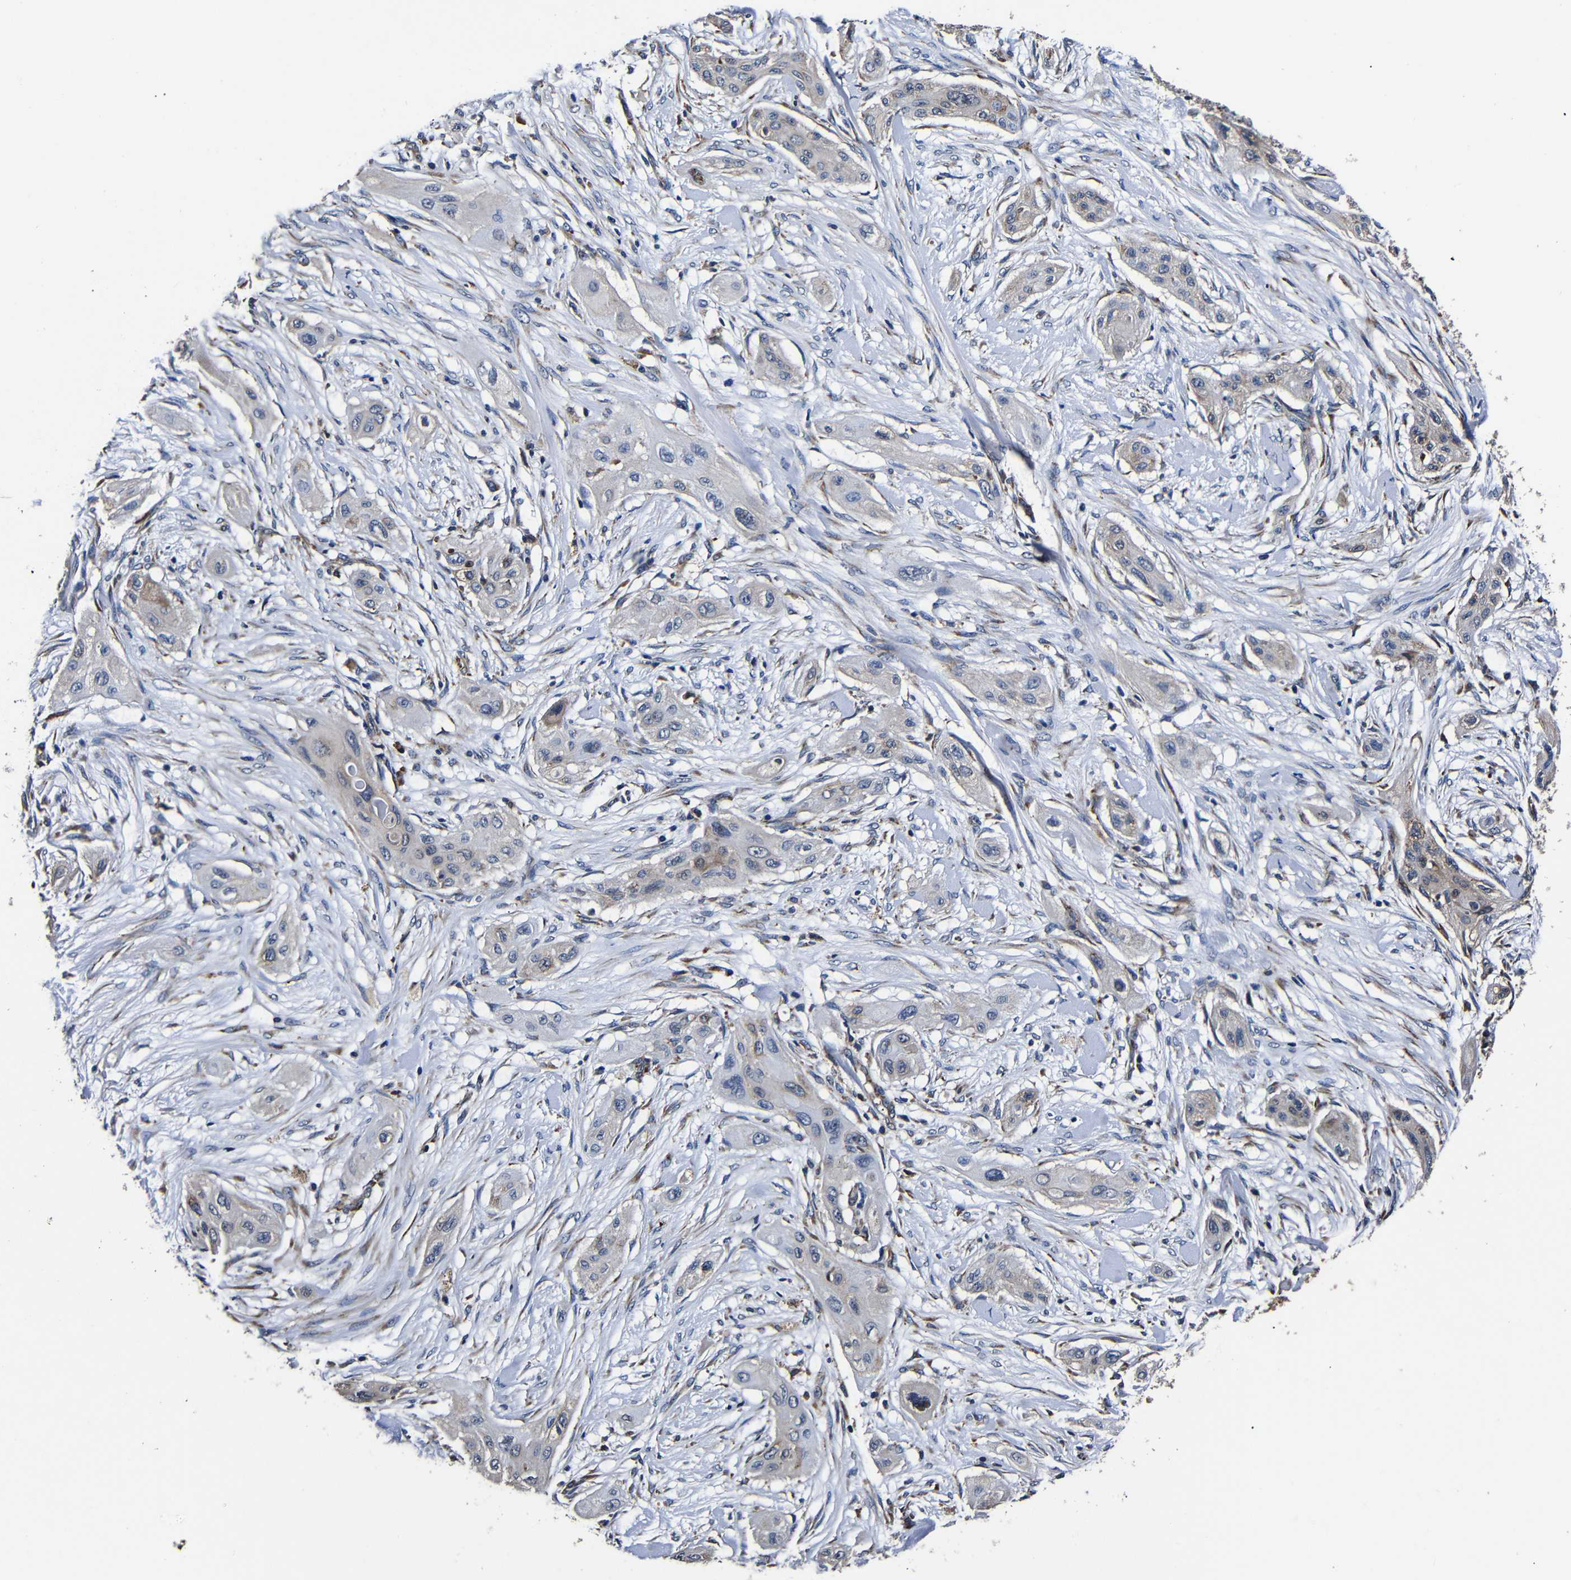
{"staining": {"intensity": "weak", "quantity": "25%-75%", "location": "cytoplasmic/membranous"}, "tissue": "lung cancer", "cell_type": "Tumor cells", "image_type": "cancer", "snomed": [{"axis": "morphology", "description": "Squamous cell carcinoma, NOS"}, {"axis": "topography", "description": "Lung"}], "caption": "Protein analysis of lung squamous cell carcinoma tissue displays weak cytoplasmic/membranous positivity in about 25%-75% of tumor cells.", "gene": "SCN9A", "patient": {"sex": "female", "age": 47}}